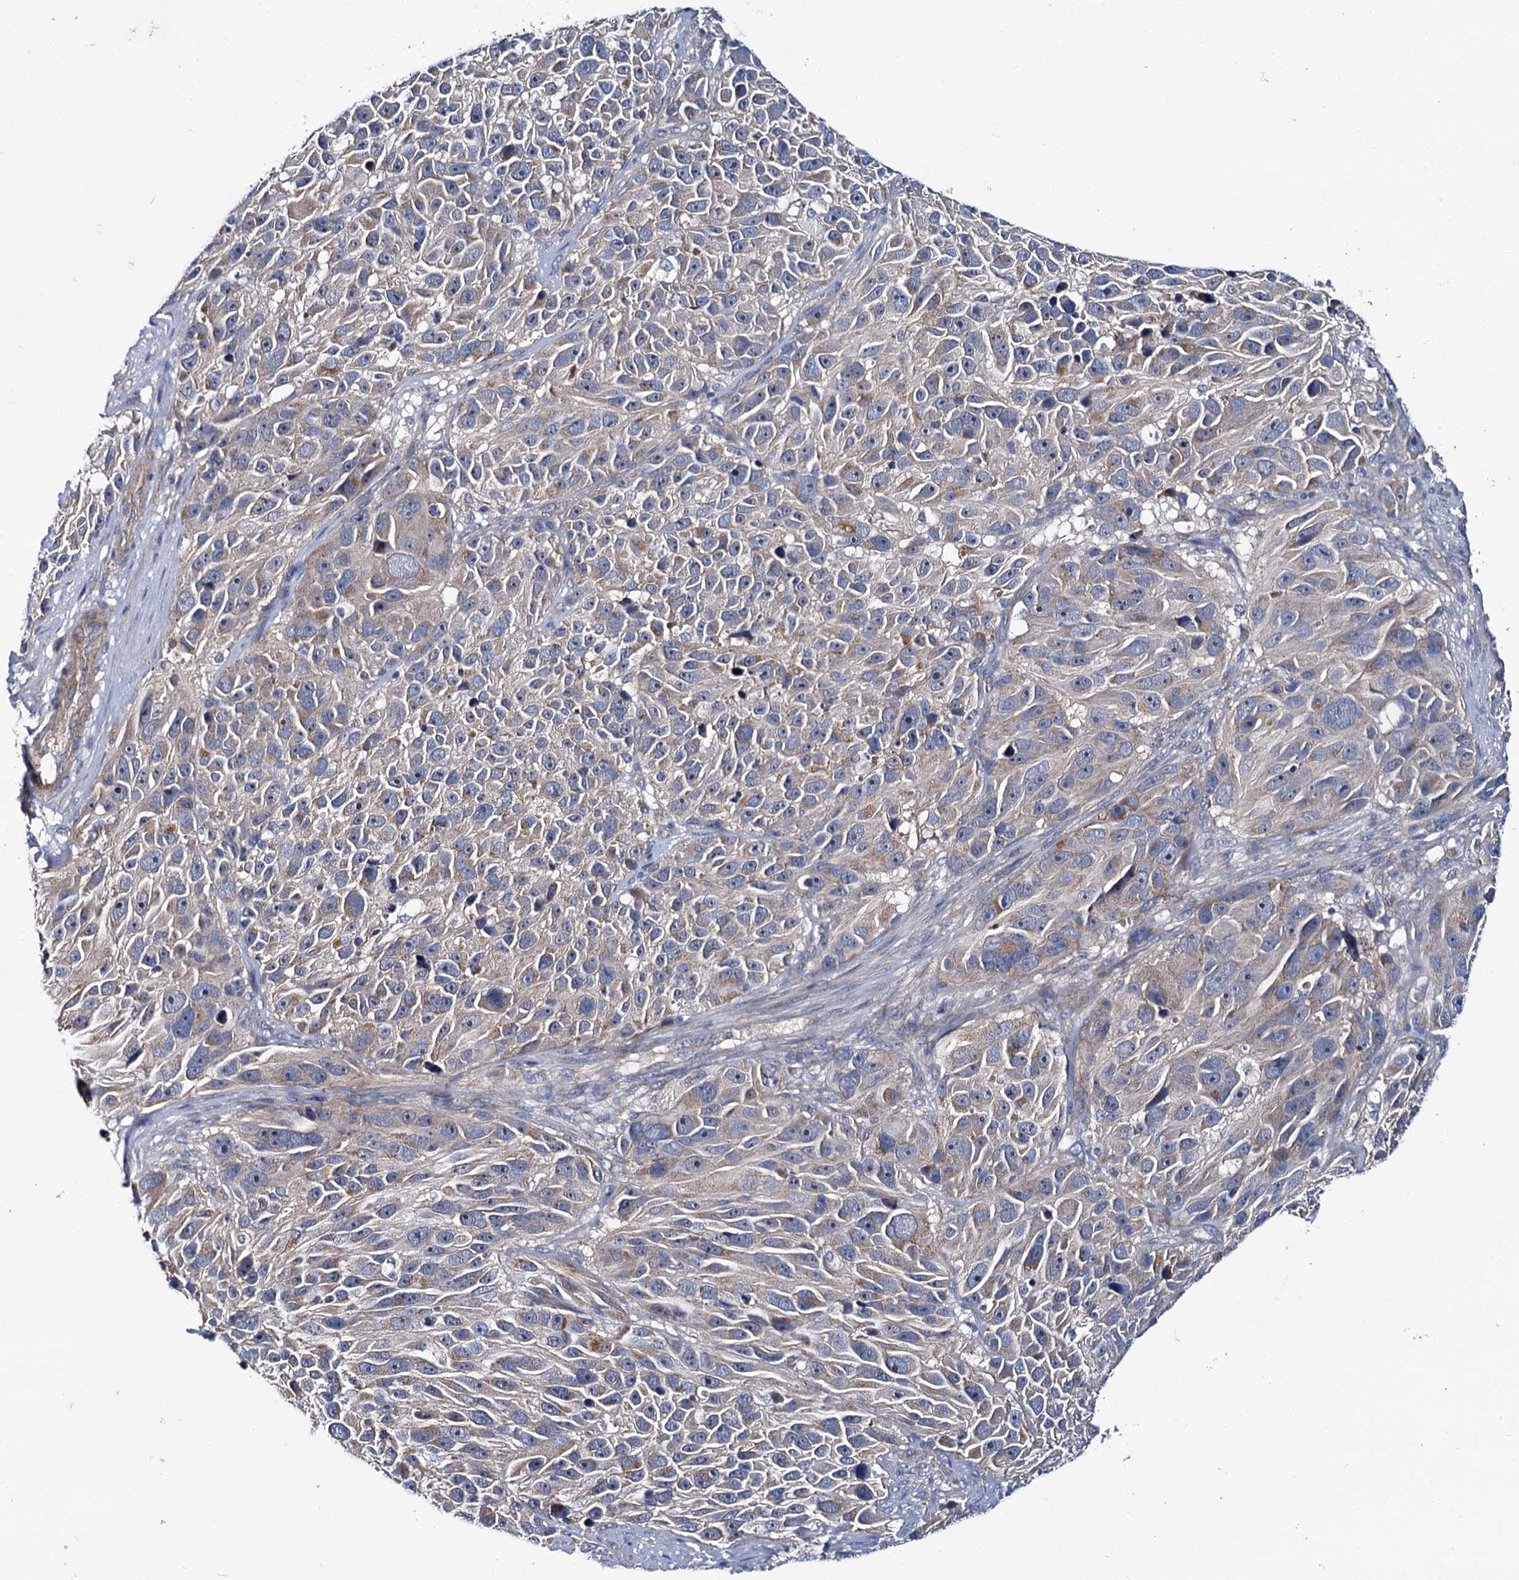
{"staining": {"intensity": "moderate", "quantity": "25%-75%", "location": "cytoplasmic/membranous"}, "tissue": "melanoma", "cell_type": "Tumor cells", "image_type": "cancer", "snomed": [{"axis": "morphology", "description": "Malignant melanoma, NOS"}, {"axis": "topography", "description": "Skin"}], "caption": "IHC histopathology image of neoplastic tissue: human melanoma stained using immunohistochemistry exhibits medium levels of moderate protein expression localized specifically in the cytoplasmic/membranous of tumor cells, appearing as a cytoplasmic/membranous brown color.", "gene": "CEP295", "patient": {"sex": "male", "age": 84}}